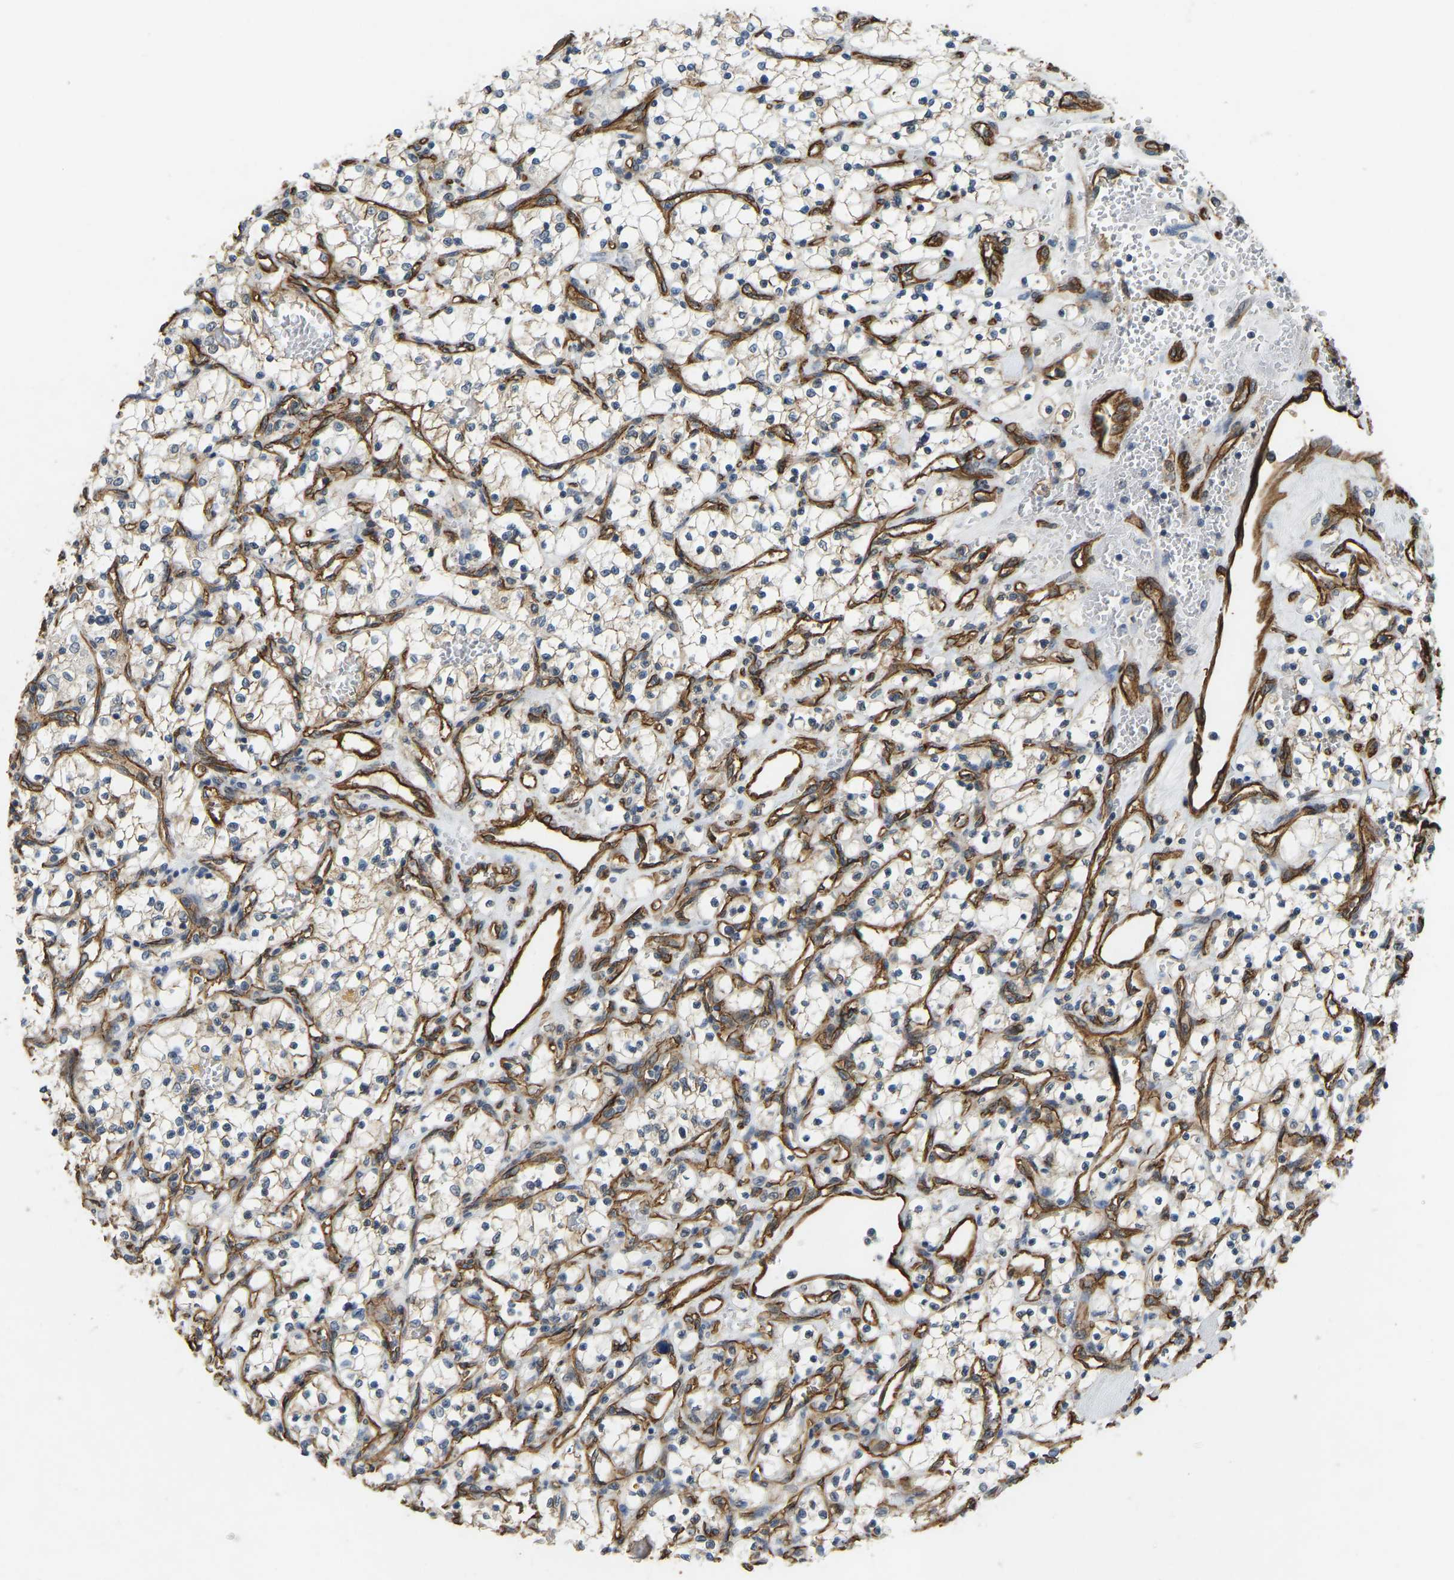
{"staining": {"intensity": "weak", "quantity": "<25%", "location": "cytoplasmic/membranous"}, "tissue": "renal cancer", "cell_type": "Tumor cells", "image_type": "cancer", "snomed": [{"axis": "morphology", "description": "Adenocarcinoma, NOS"}, {"axis": "topography", "description": "Kidney"}], "caption": "A histopathology image of renal adenocarcinoma stained for a protein exhibits no brown staining in tumor cells. (Immunohistochemistry, brightfield microscopy, high magnification).", "gene": "NMB", "patient": {"sex": "female", "age": 69}}